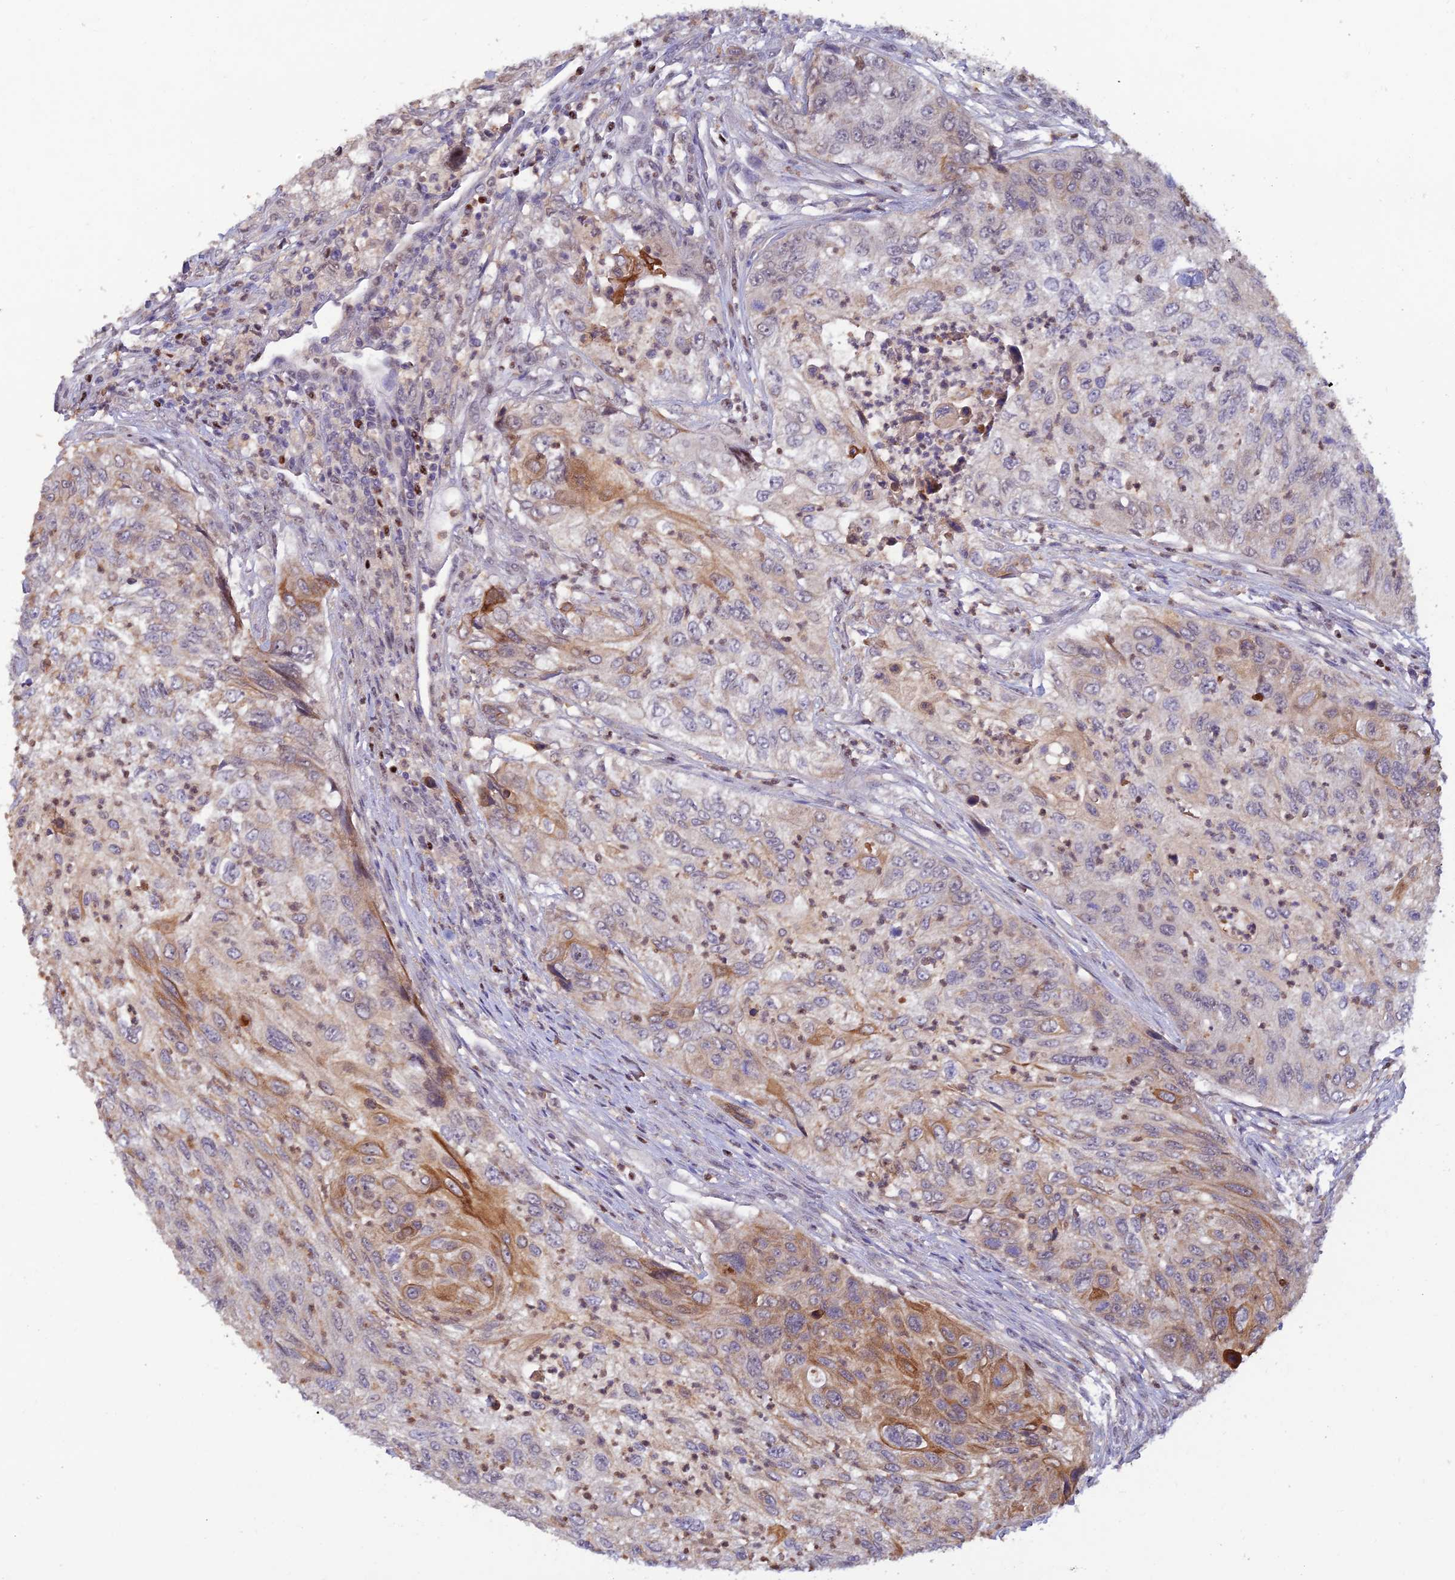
{"staining": {"intensity": "moderate", "quantity": "25%-75%", "location": "cytoplasmic/membranous"}, "tissue": "urothelial cancer", "cell_type": "Tumor cells", "image_type": "cancer", "snomed": [{"axis": "morphology", "description": "Urothelial carcinoma, High grade"}, {"axis": "topography", "description": "Urinary bladder"}], "caption": "An image of human urothelial carcinoma (high-grade) stained for a protein displays moderate cytoplasmic/membranous brown staining in tumor cells.", "gene": "FASTKD5", "patient": {"sex": "female", "age": 60}}